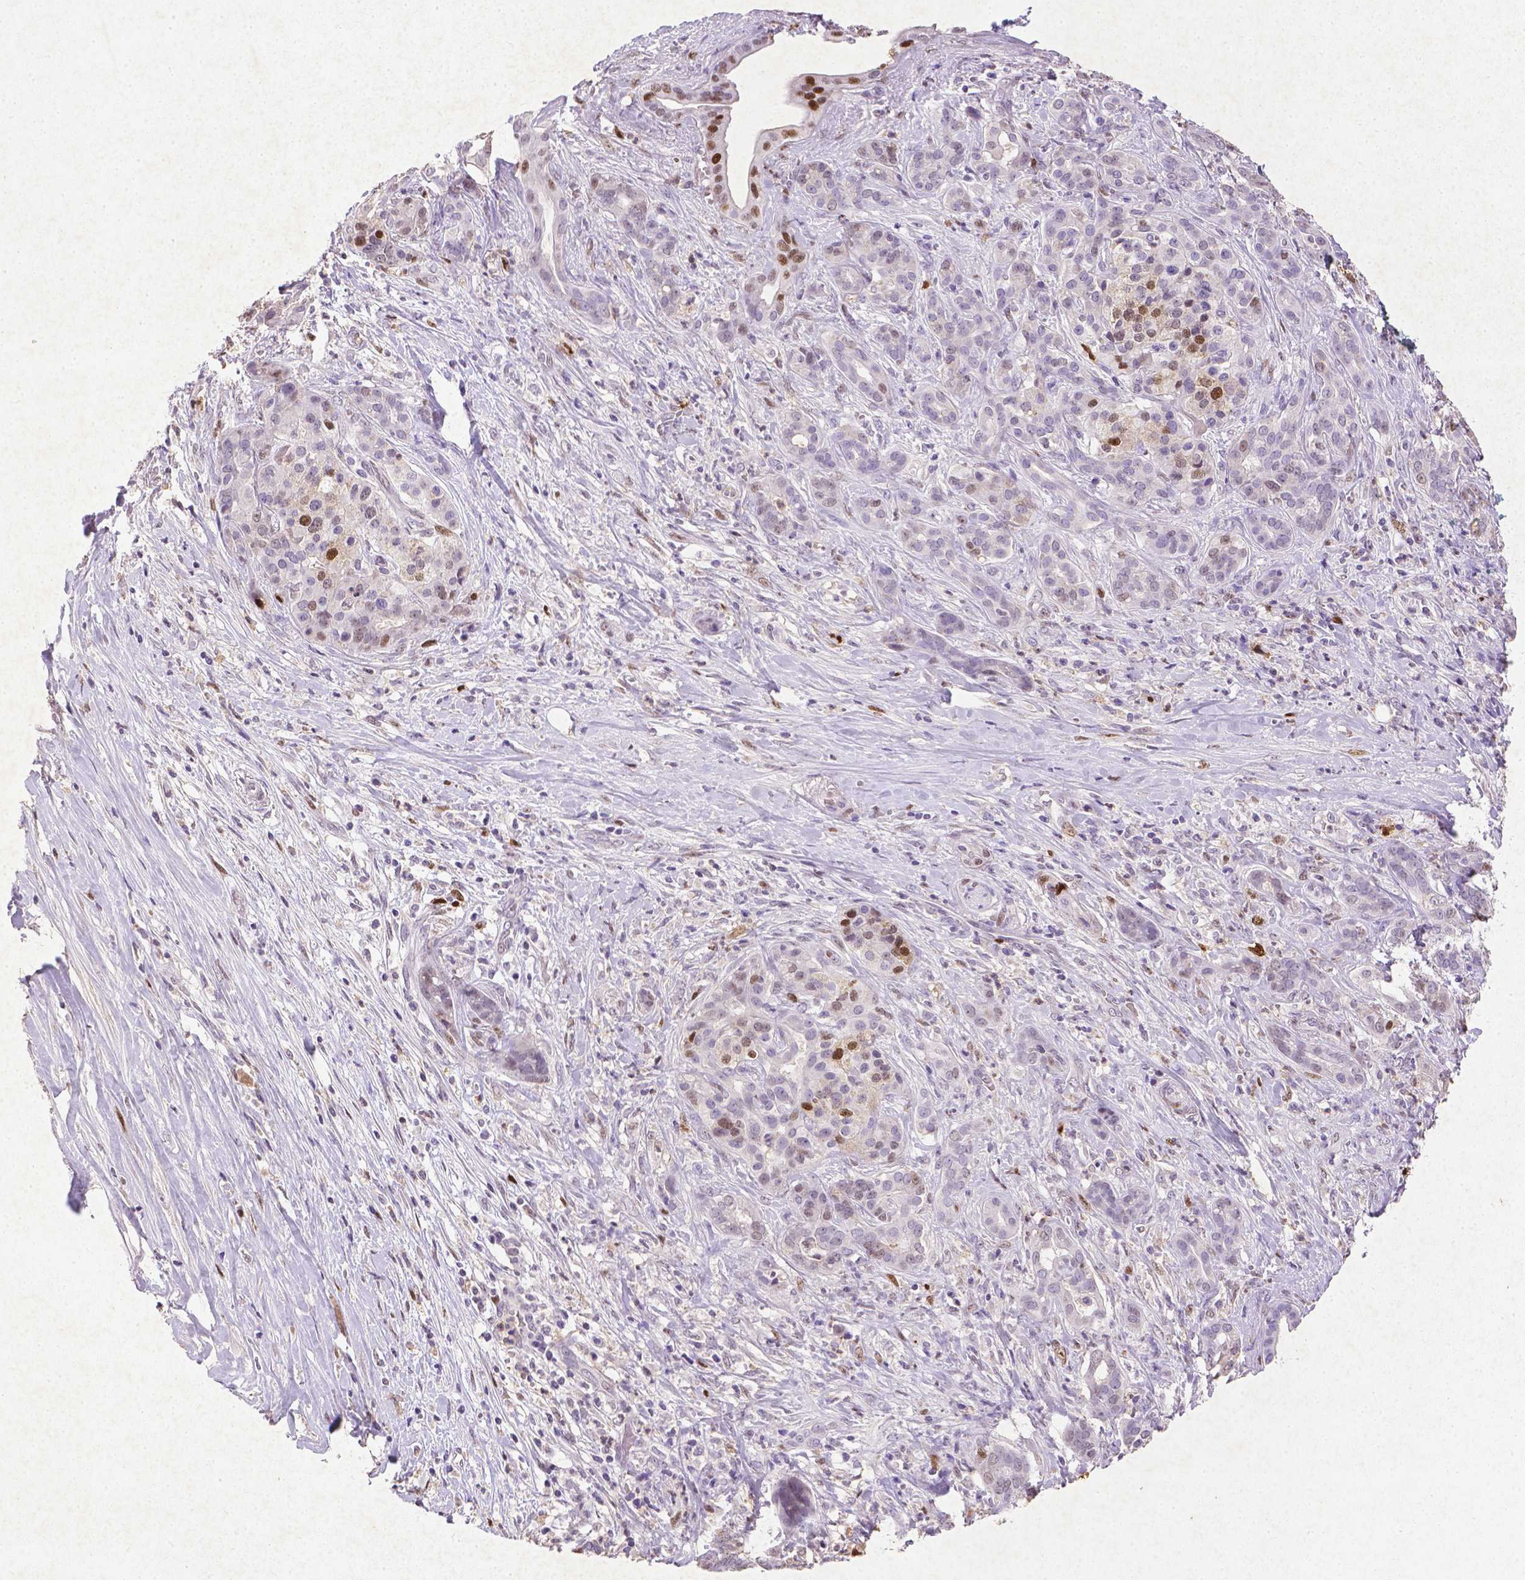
{"staining": {"intensity": "strong", "quantity": "<25%", "location": "nuclear"}, "tissue": "pancreatic cancer", "cell_type": "Tumor cells", "image_type": "cancer", "snomed": [{"axis": "morphology", "description": "Normal tissue, NOS"}, {"axis": "morphology", "description": "Inflammation, NOS"}, {"axis": "morphology", "description": "Adenocarcinoma, NOS"}, {"axis": "topography", "description": "Pancreas"}], "caption": "Pancreatic cancer stained with a protein marker reveals strong staining in tumor cells.", "gene": "CDKN1A", "patient": {"sex": "male", "age": 57}}